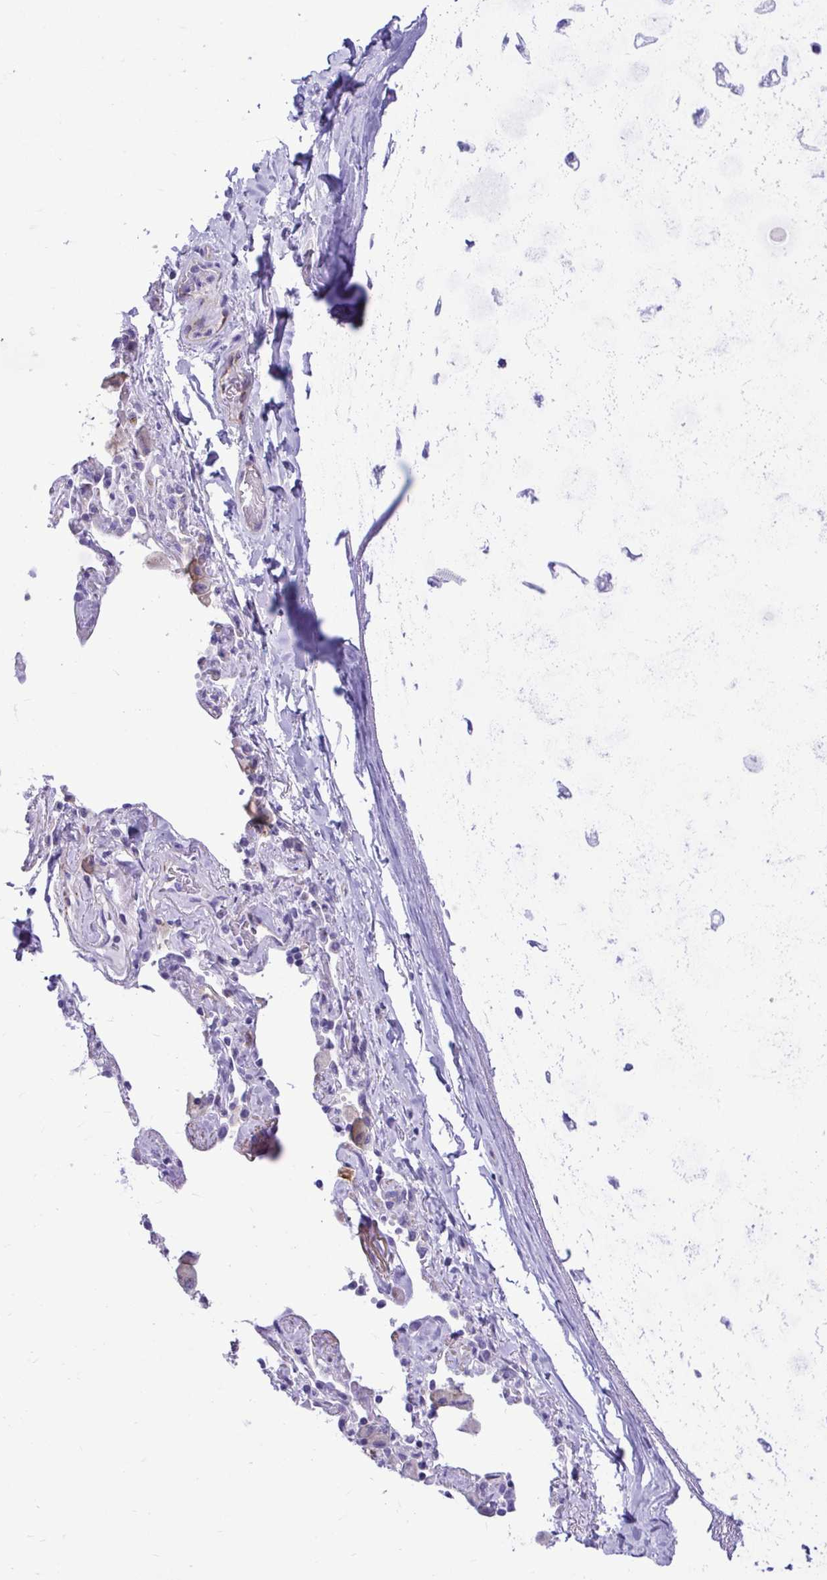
{"staining": {"intensity": "negative", "quantity": "none", "location": "none"}, "tissue": "adipose tissue", "cell_type": "Adipocytes", "image_type": "normal", "snomed": [{"axis": "morphology", "description": "Normal tissue, NOS"}, {"axis": "topography", "description": "Cartilage tissue"}, {"axis": "topography", "description": "Bronchus"}], "caption": "Image shows no protein positivity in adipocytes of benign adipose tissue. Brightfield microscopy of immunohistochemistry (IHC) stained with DAB (brown) and hematoxylin (blue), captured at high magnification.", "gene": "ABCG2", "patient": {"sex": "male", "age": 64}}